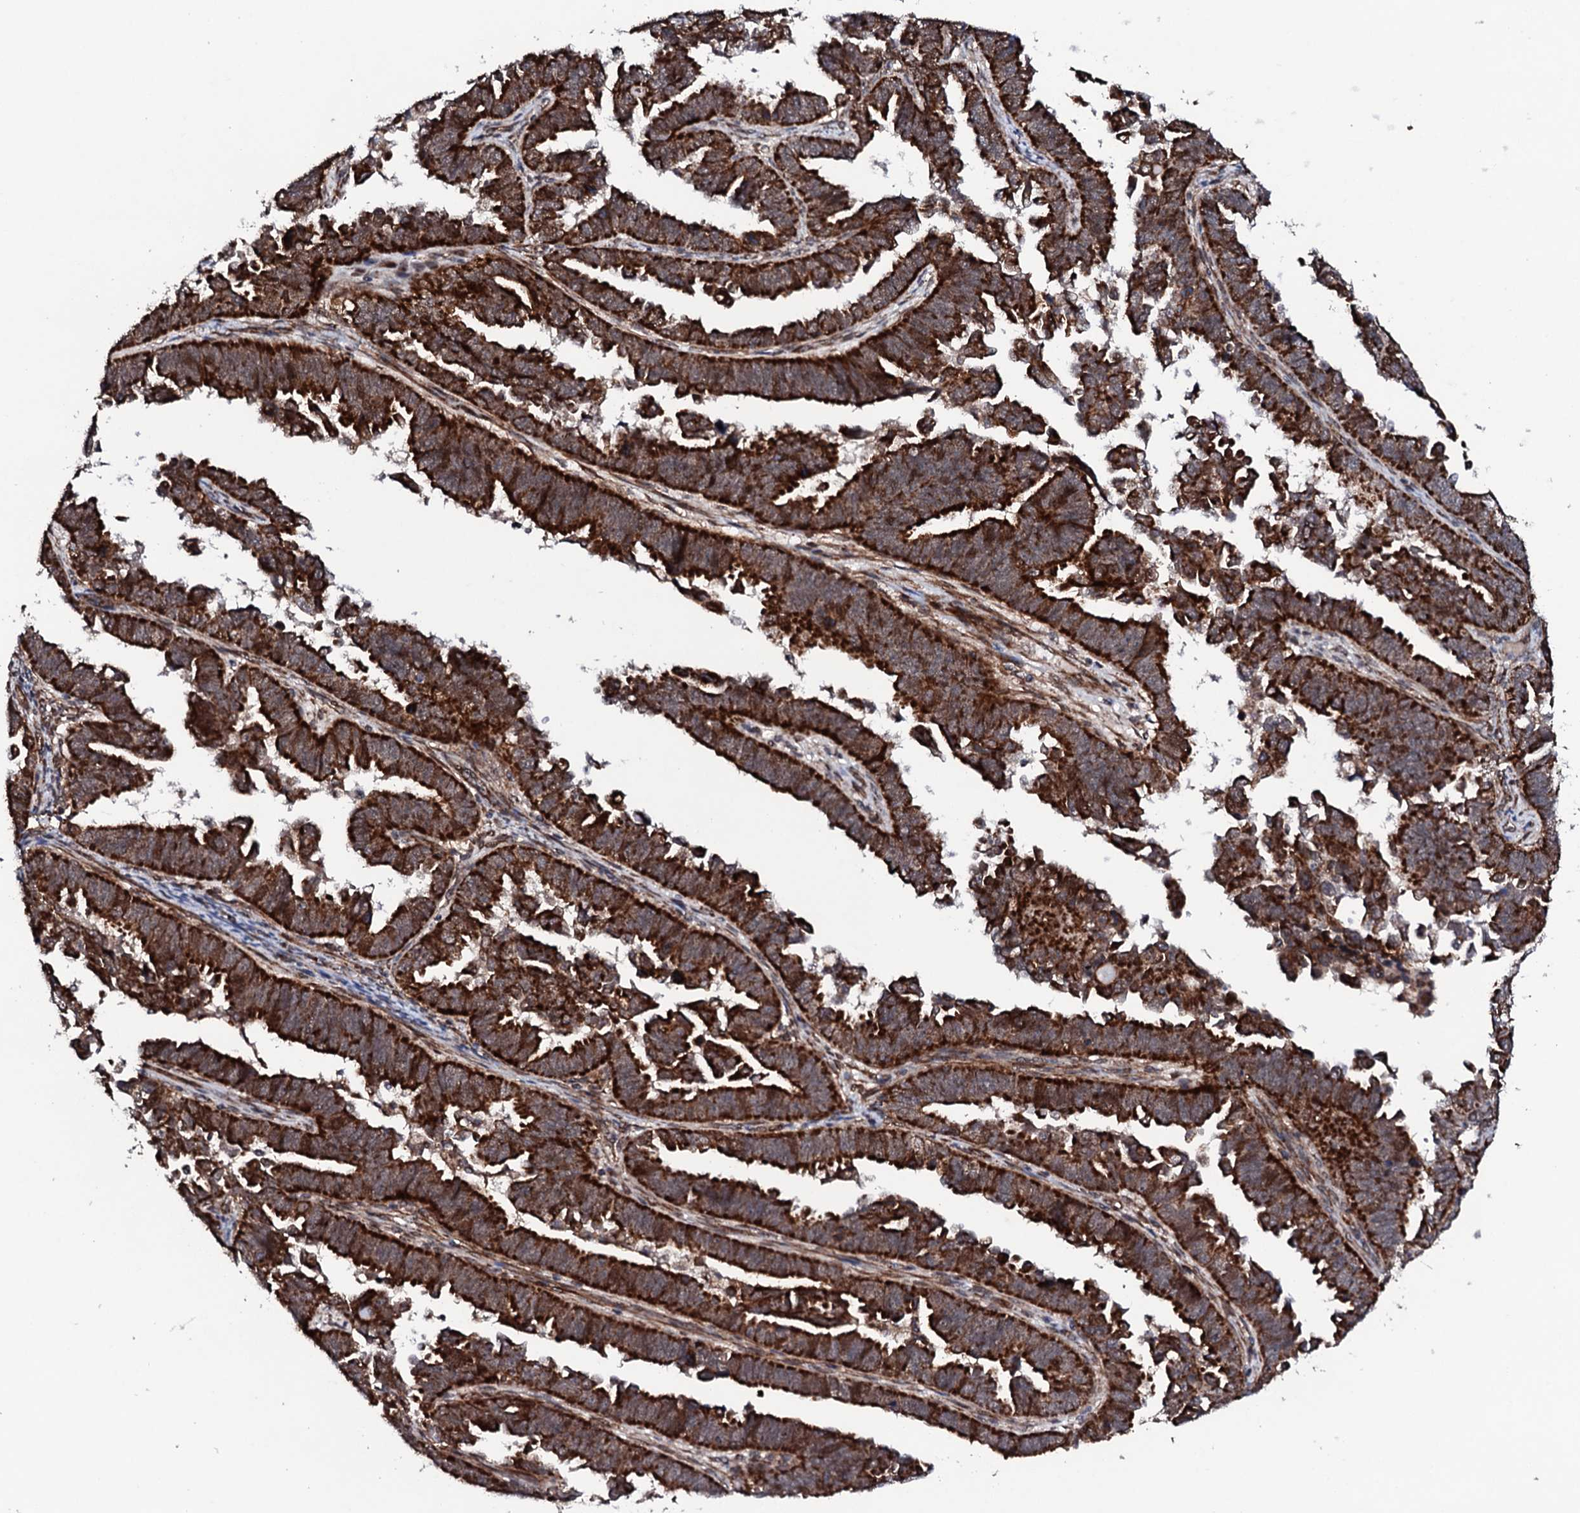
{"staining": {"intensity": "strong", "quantity": ">75%", "location": "cytoplasmic/membranous"}, "tissue": "endometrial cancer", "cell_type": "Tumor cells", "image_type": "cancer", "snomed": [{"axis": "morphology", "description": "Adenocarcinoma, NOS"}, {"axis": "topography", "description": "Endometrium"}], "caption": "High-magnification brightfield microscopy of endometrial adenocarcinoma stained with DAB (3,3'-diaminobenzidine) (brown) and counterstained with hematoxylin (blue). tumor cells exhibit strong cytoplasmic/membranous staining is seen in about>75% of cells.", "gene": "MTIF3", "patient": {"sex": "female", "age": 75}}